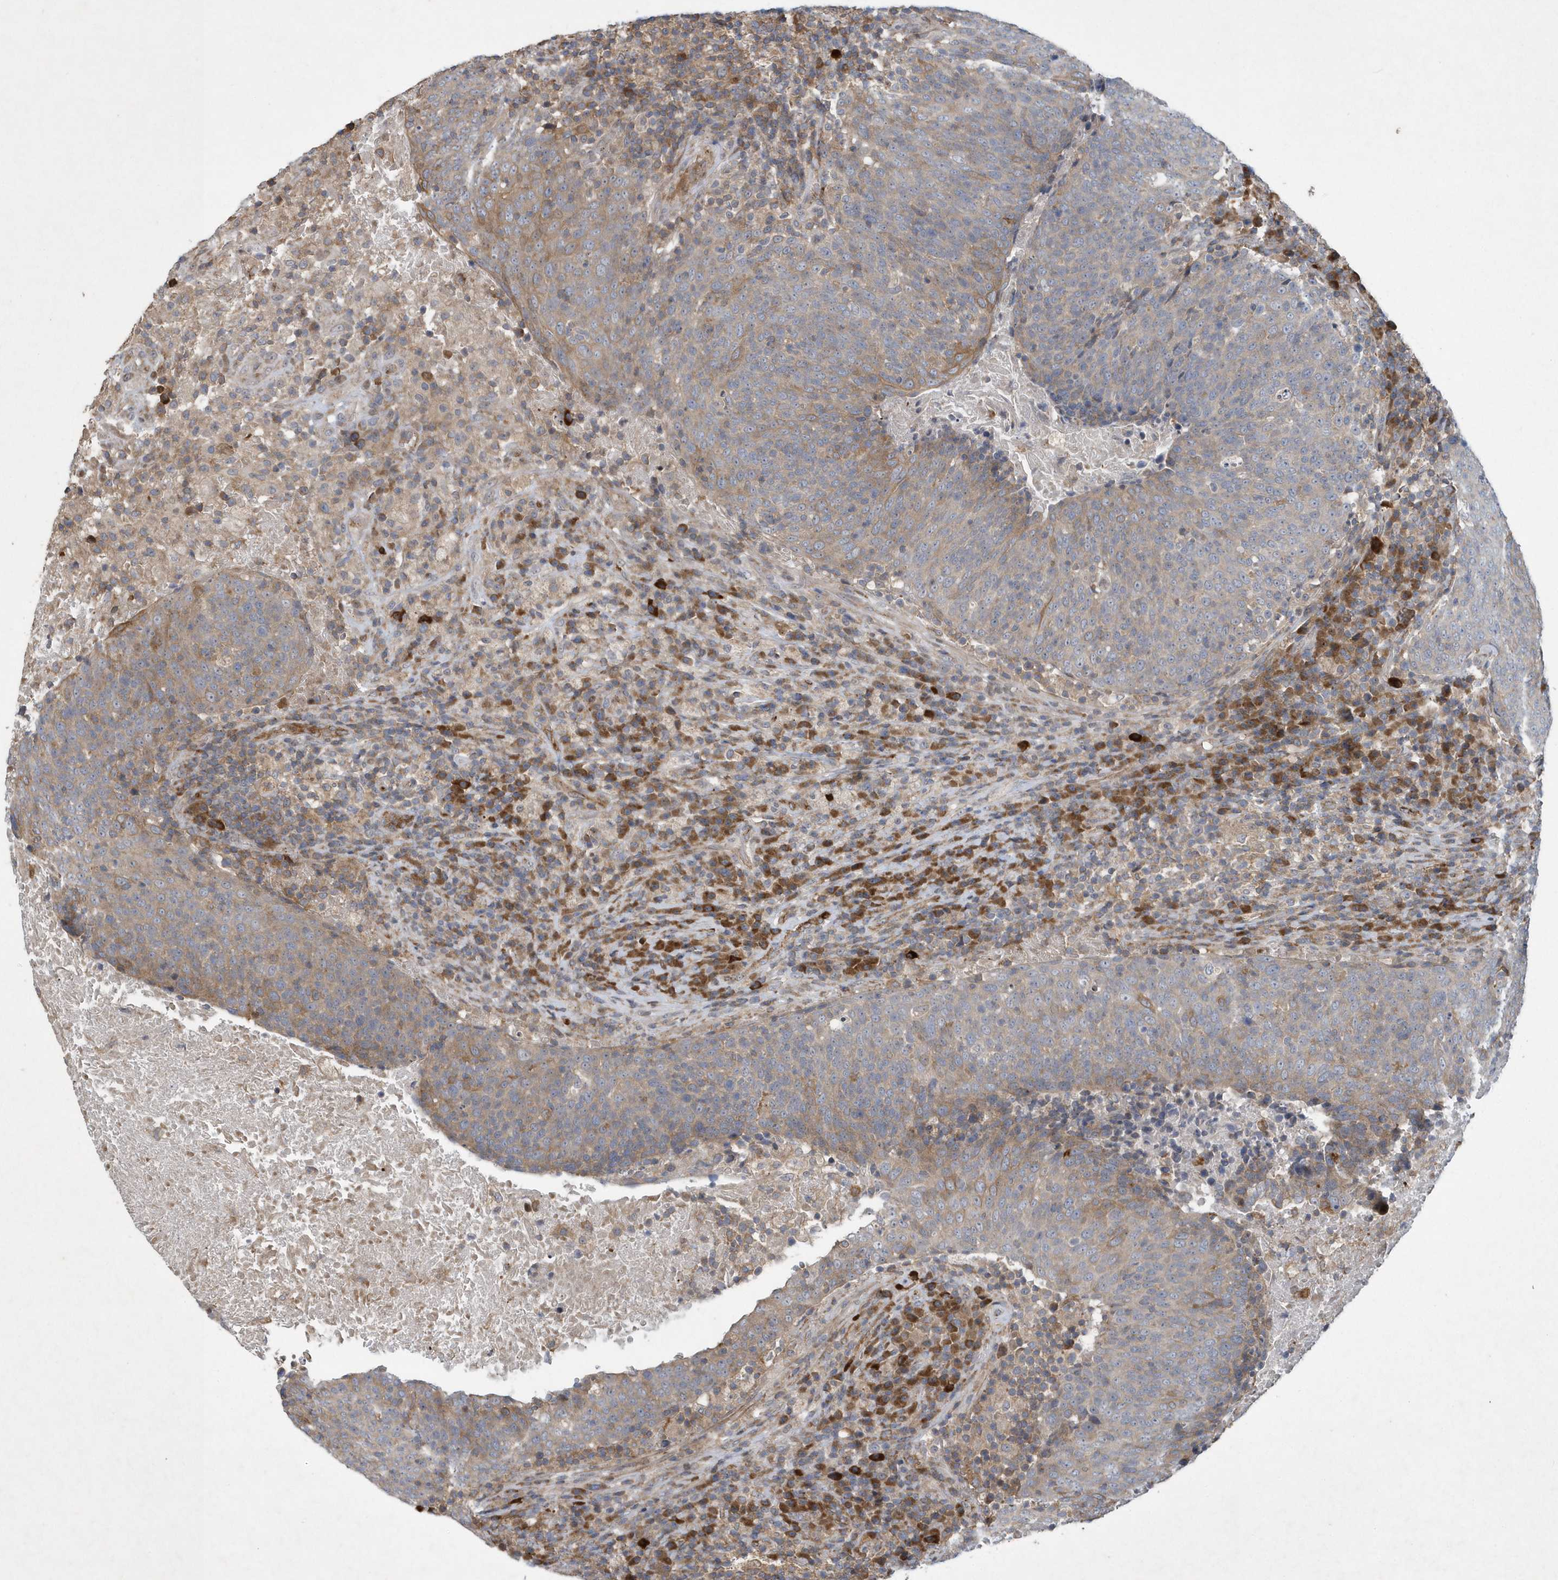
{"staining": {"intensity": "moderate", "quantity": "<25%", "location": "cytoplasmic/membranous"}, "tissue": "head and neck cancer", "cell_type": "Tumor cells", "image_type": "cancer", "snomed": [{"axis": "morphology", "description": "Squamous cell carcinoma, NOS"}, {"axis": "morphology", "description": "Squamous cell carcinoma, metastatic, NOS"}, {"axis": "topography", "description": "Lymph node"}, {"axis": "topography", "description": "Head-Neck"}], "caption": "Squamous cell carcinoma (head and neck) stained with DAB IHC shows low levels of moderate cytoplasmic/membranous staining in approximately <25% of tumor cells.", "gene": "N4BP2", "patient": {"sex": "male", "age": 62}}